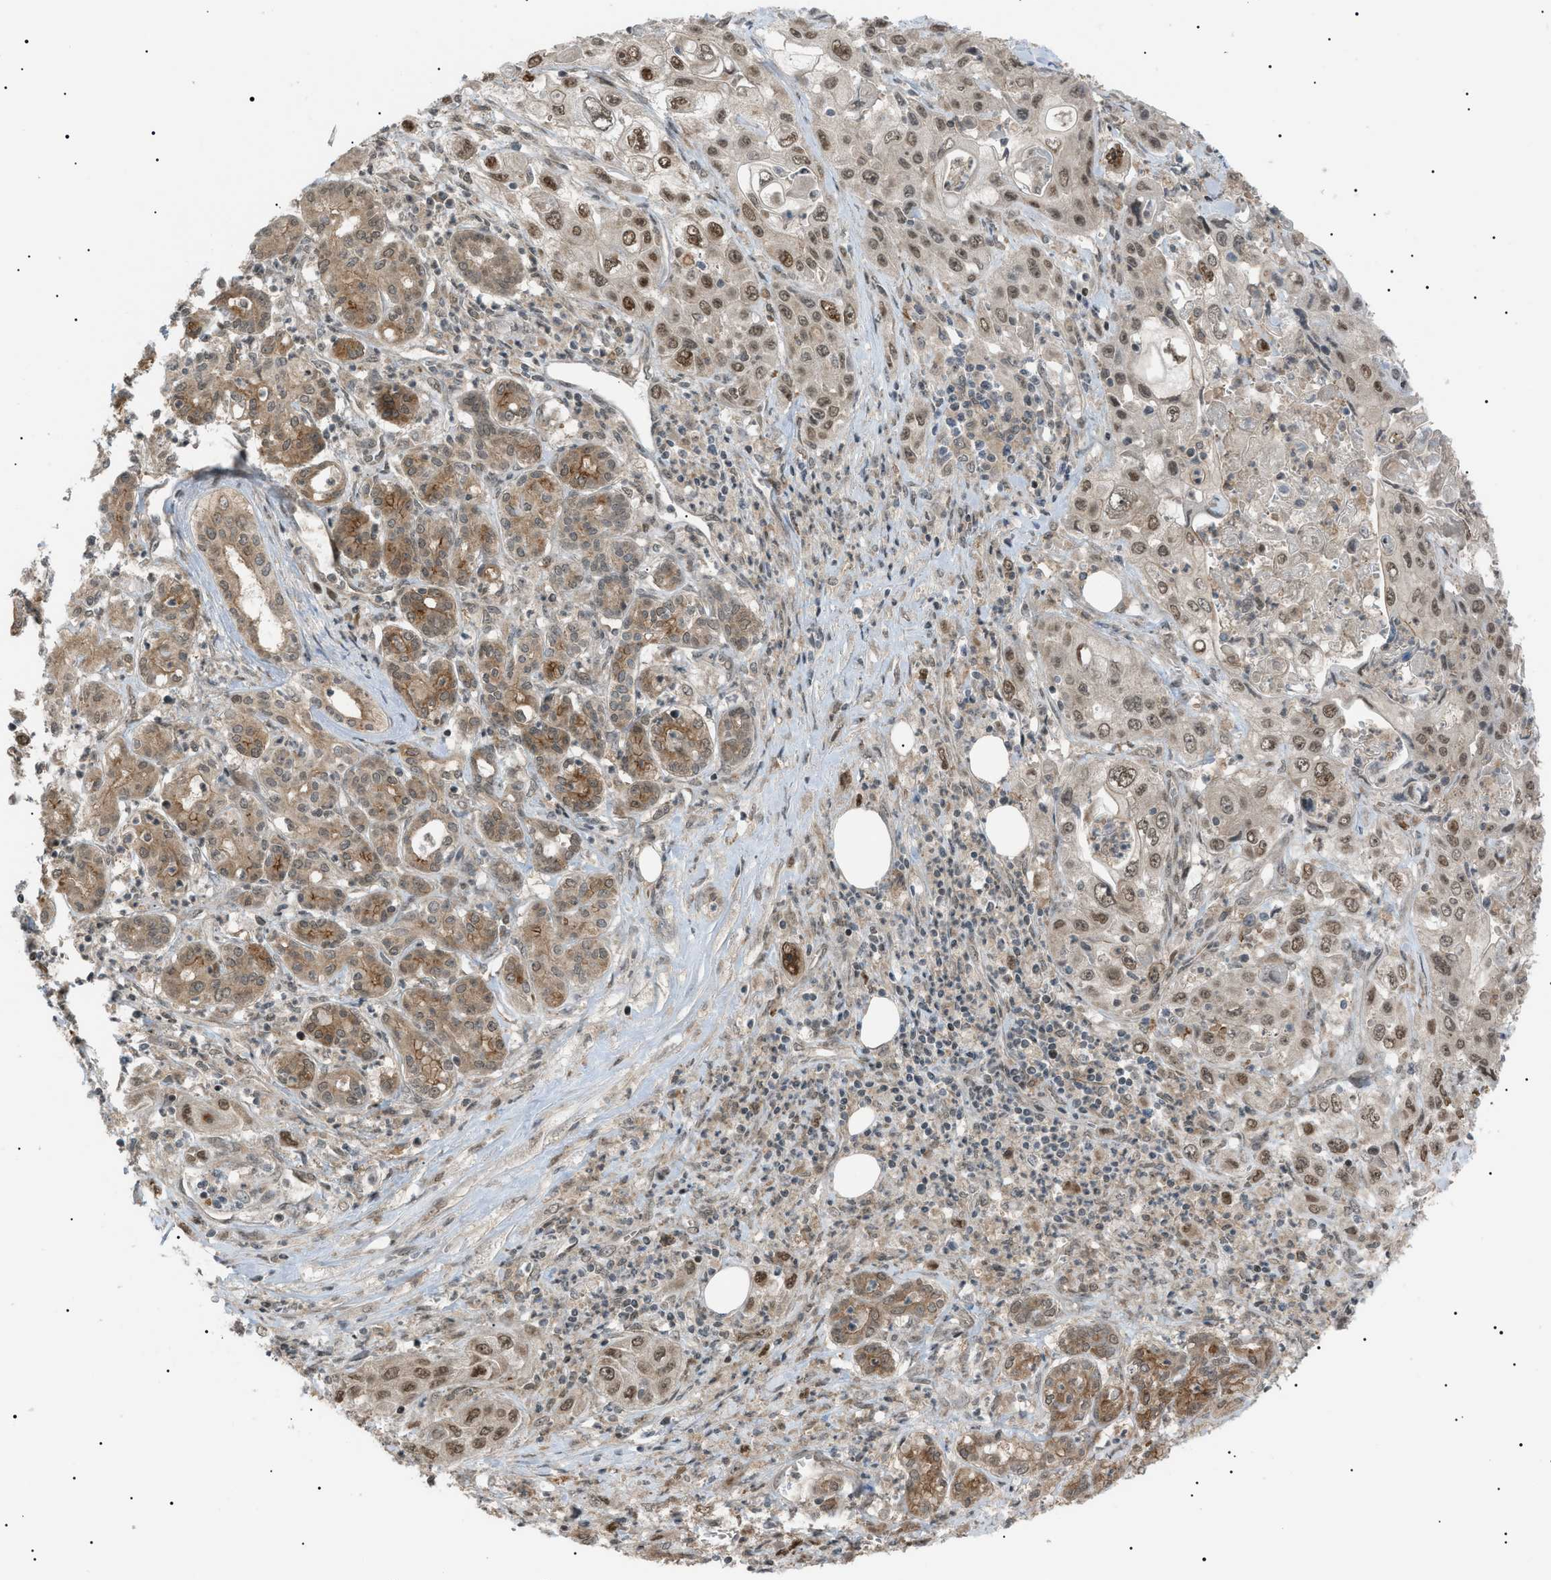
{"staining": {"intensity": "moderate", "quantity": "25%-75%", "location": "nuclear"}, "tissue": "pancreatic cancer", "cell_type": "Tumor cells", "image_type": "cancer", "snomed": [{"axis": "morphology", "description": "Adenocarcinoma, NOS"}, {"axis": "topography", "description": "Pancreas"}], "caption": "Protein expression analysis of adenocarcinoma (pancreatic) exhibits moderate nuclear positivity in about 25%-75% of tumor cells.", "gene": "LPIN2", "patient": {"sex": "male", "age": 70}}